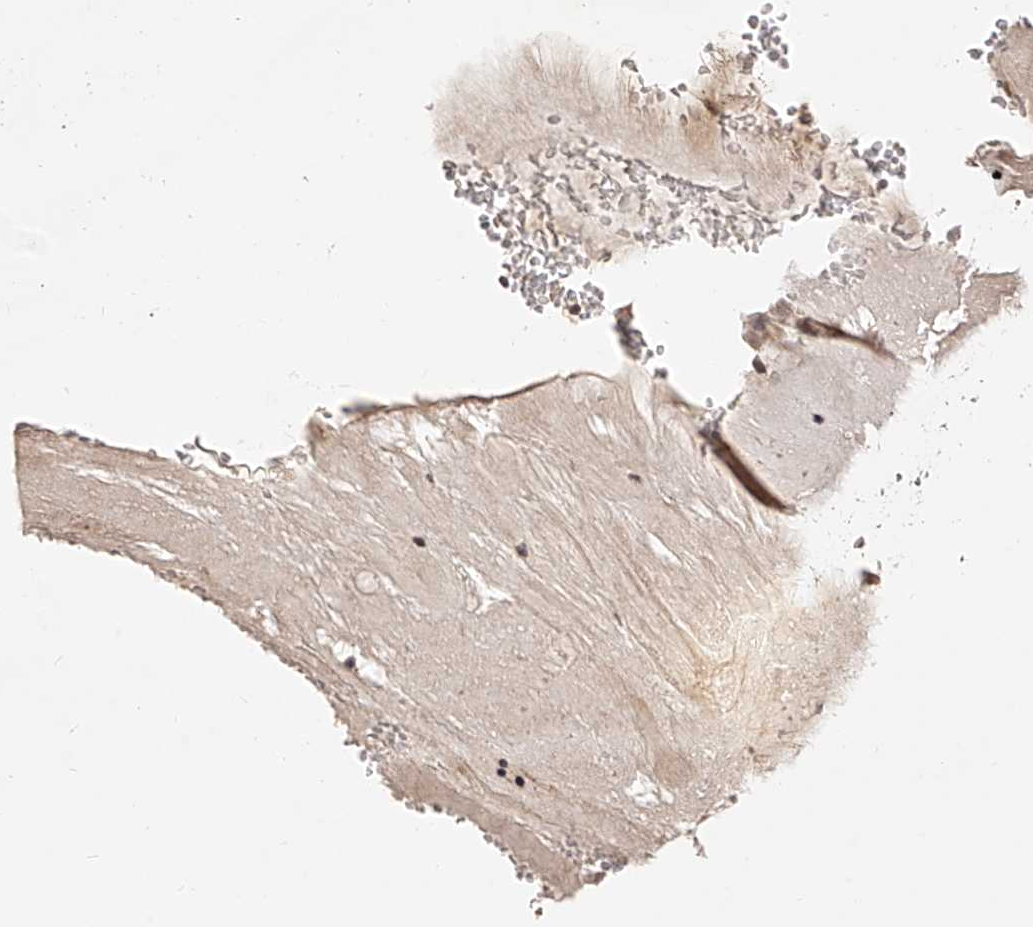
{"staining": {"intensity": "weak", "quantity": "25%-75%", "location": "nuclear"}, "tissue": "bronchus", "cell_type": "Respiratory epithelial cells", "image_type": "normal", "snomed": [{"axis": "morphology", "description": "Normal tissue, NOS"}, {"axis": "topography", "description": "Cartilage tissue"}, {"axis": "topography", "description": "Bronchus"}], "caption": "Immunohistochemistry histopathology image of normal bronchus: bronchus stained using immunohistochemistry (IHC) reveals low levels of weak protein expression localized specifically in the nuclear of respiratory epithelial cells, appearing as a nuclear brown color.", "gene": "ZNF789", "patient": {"sex": "female", "age": 73}}